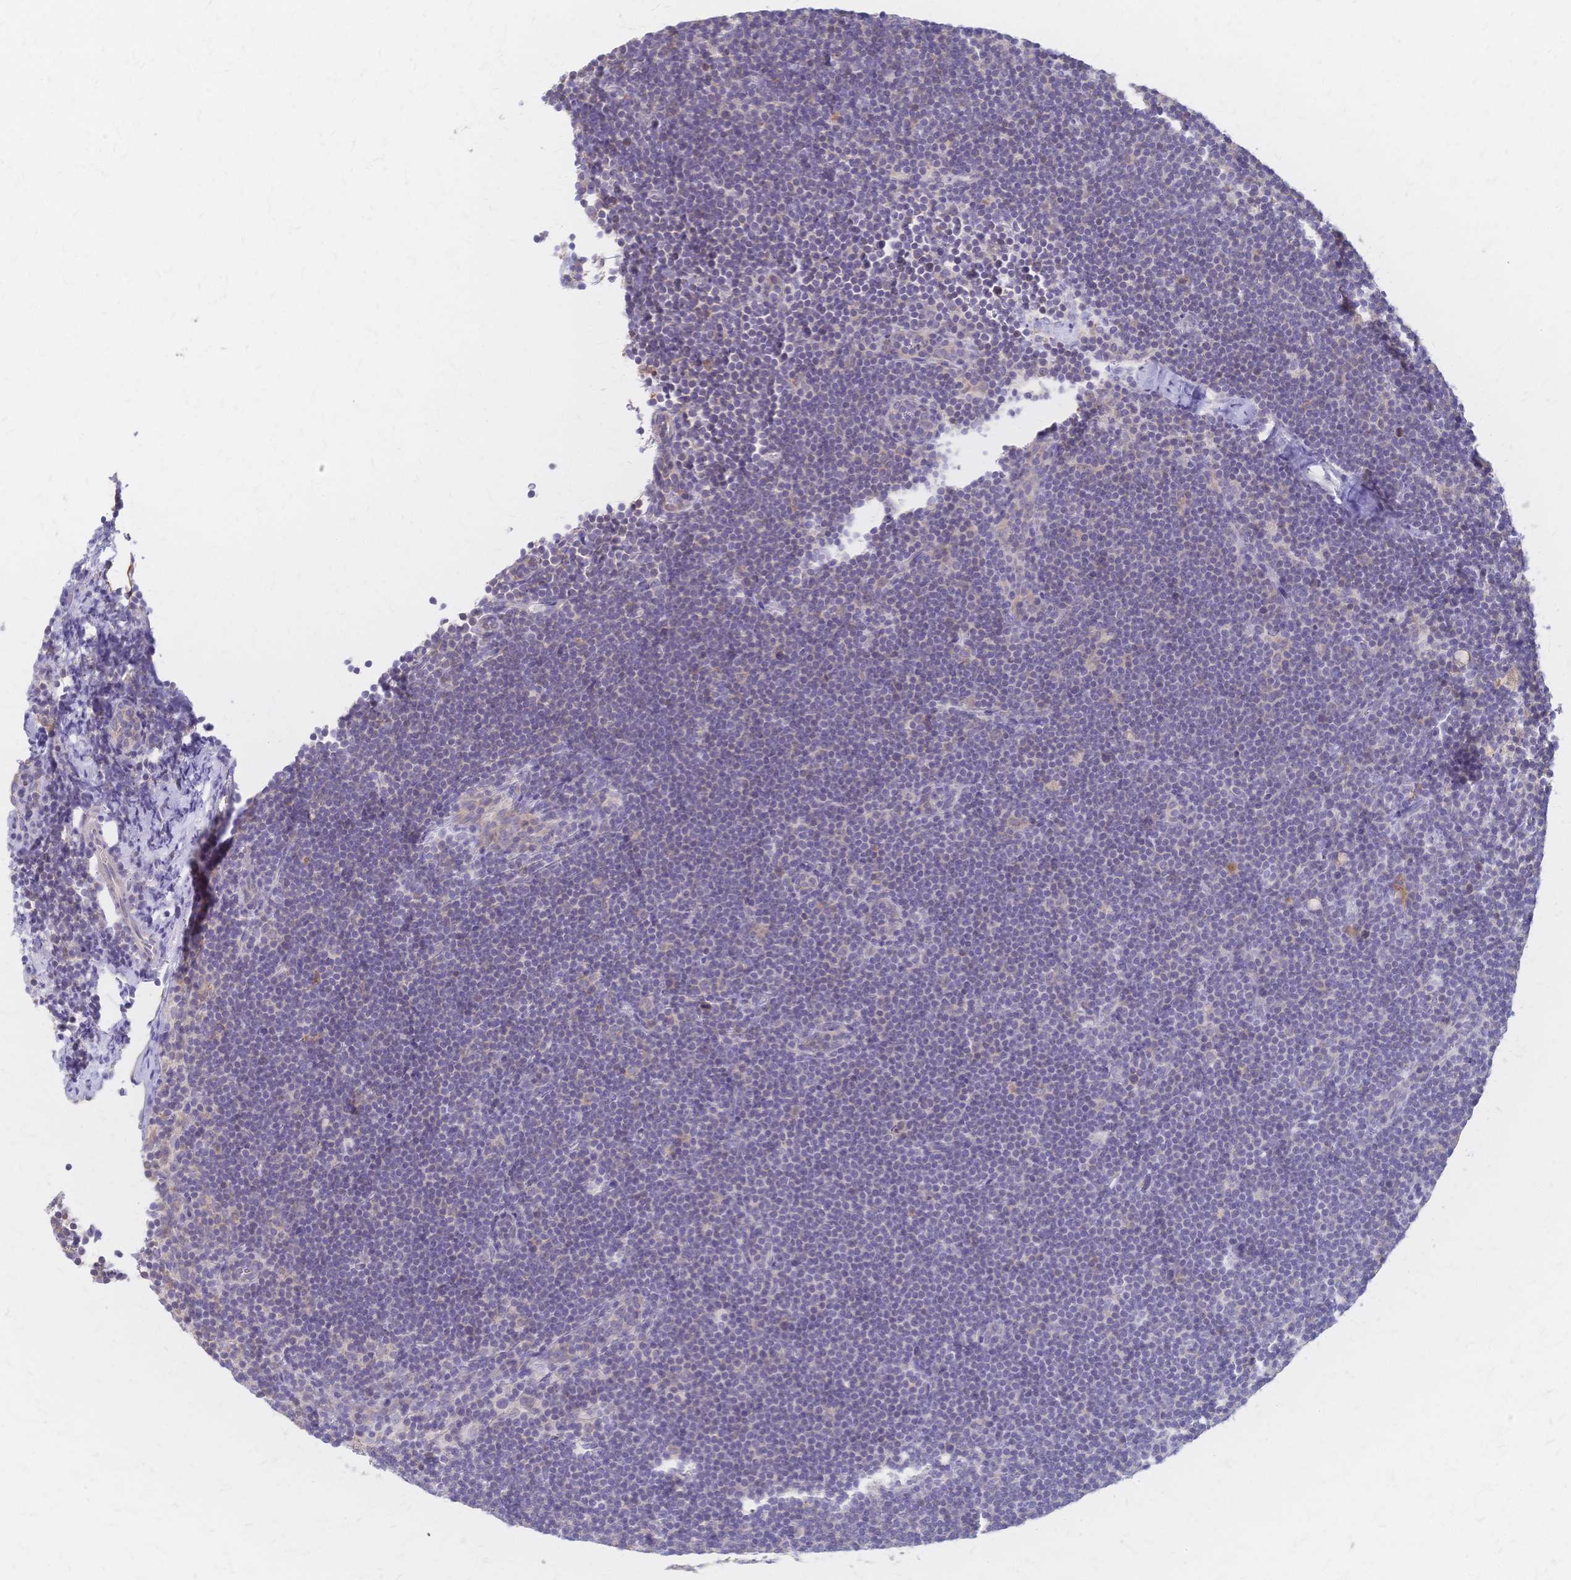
{"staining": {"intensity": "negative", "quantity": "none", "location": "none"}, "tissue": "lymphoma", "cell_type": "Tumor cells", "image_type": "cancer", "snomed": [{"axis": "morphology", "description": "Malignant lymphoma, non-Hodgkin's type, Low grade"}, {"axis": "topography", "description": "Lymph node"}], "caption": "Tumor cells are negative for protein expression in human malignant lymphoma, non-Hodgkin's type (low-grade). (DAB immunohistochemistry (IHC), high magnification).", "gene": "CYB5A", "patient": {"sex": "female", "age": 73}}